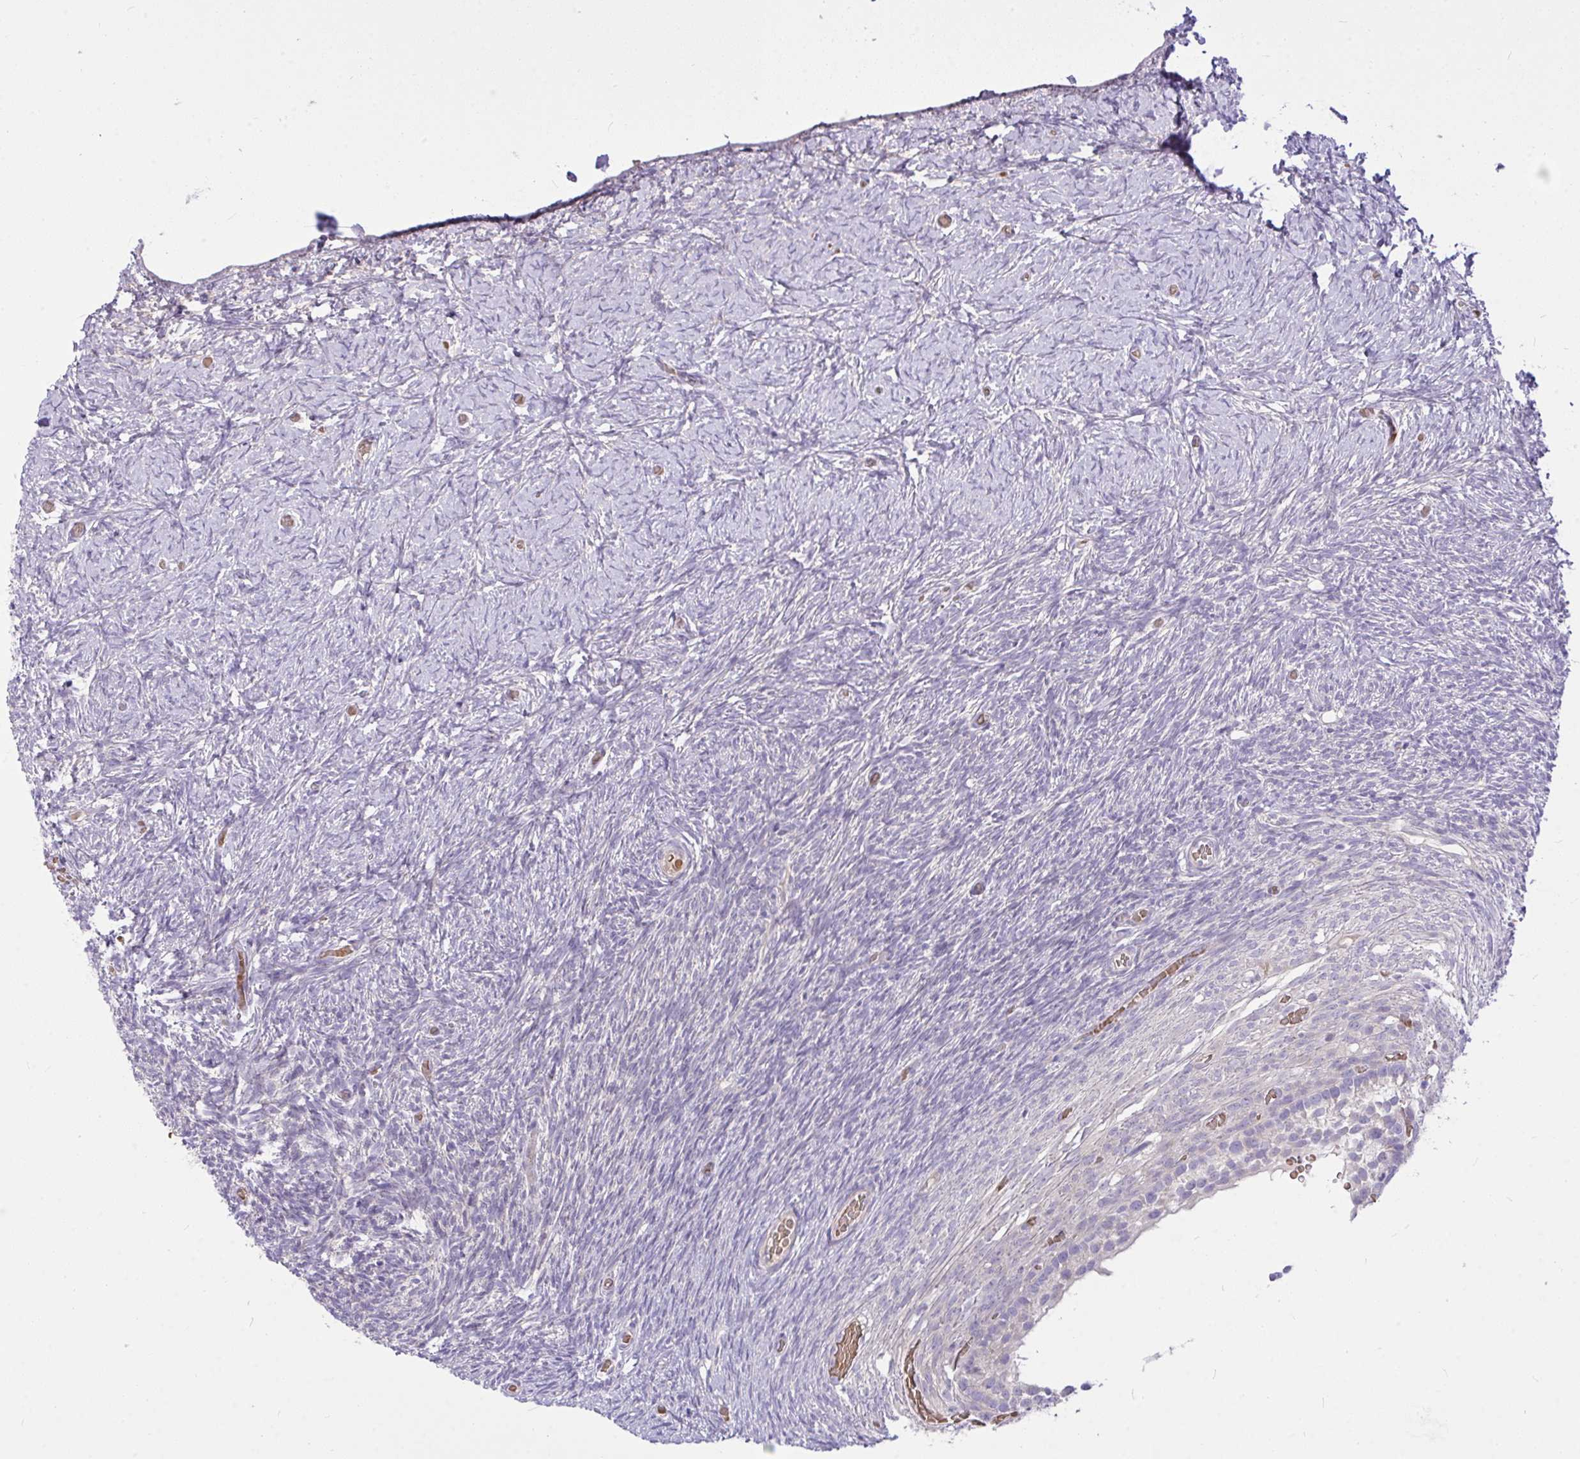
{"staining": {"intensity": "negative", "quantity": "none", "location": "none"}, "tissue": "ovary", "cell_type": "Ovarian stroma cells", "image_type": "normal", "snomed": [{"axis": "morphology", "description": "Normal tissue, NOS"}, {"axis": "topography", "description": "Ovary"}], "caption": "High power microscopy micrograph of an IHC micrograph of normal ovary, revealing no significant positivity in ovarian stroma cells.", "gene": "MOCS1", "patient": {"sex": "female", "age": 39}}